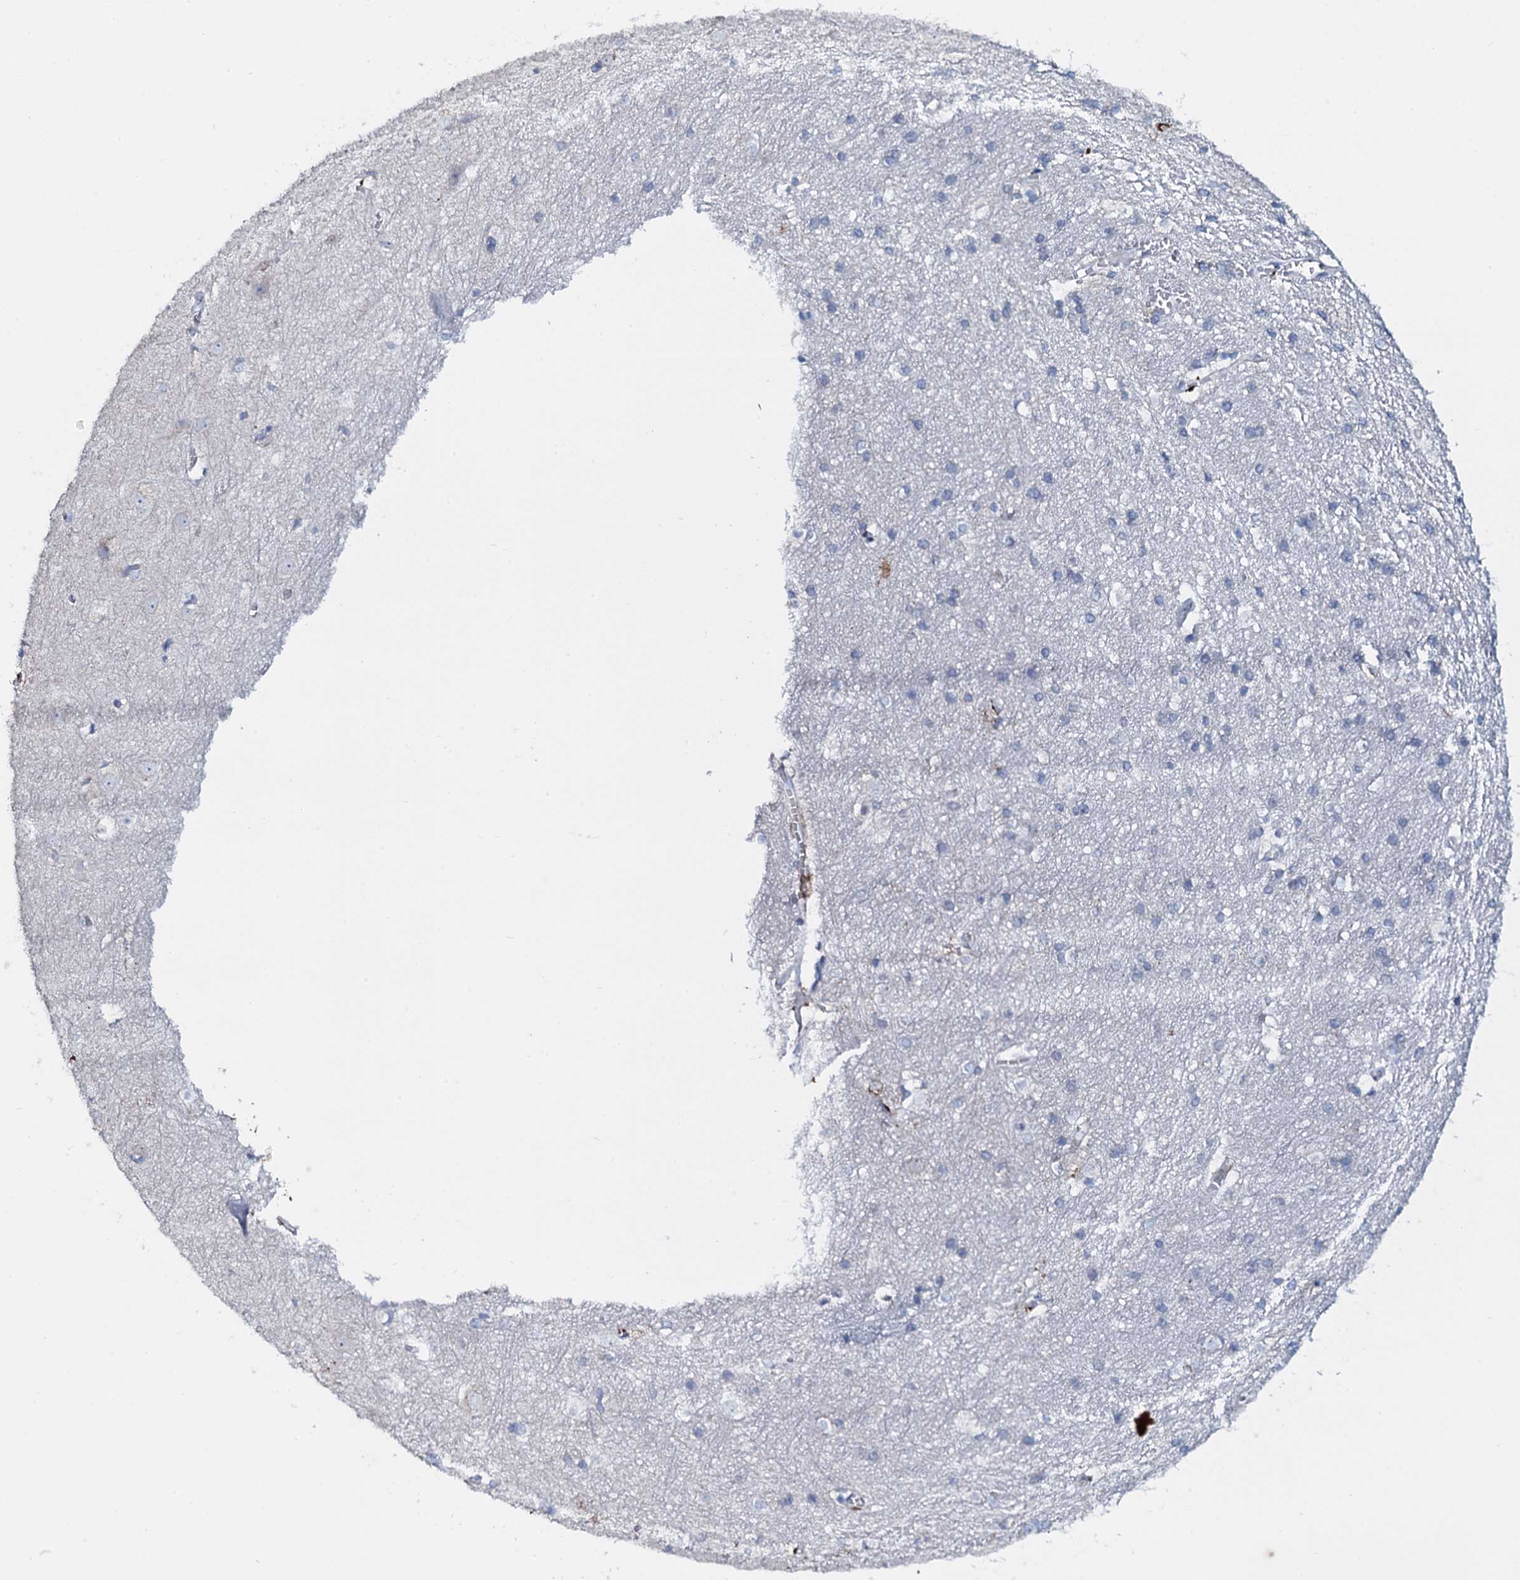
{"staining": {"intensity": "negative", "quantity": "none", "location": "none"}, "tissue": "cerebral cortex", "cell_type": "Endothelial cells", "image_type": "normal", "snomed": [{"axis": "morphology", "description": "Normal tissue, NOS"}, {"axis": "topography", "description": "Cerebral cortex"}], "caption": "The photomicrograph shows no staining of endothelial cells in benign cerebral cortex.", "gene": "OSBPL2", "patient": {"sex": "male", "age": 54}}